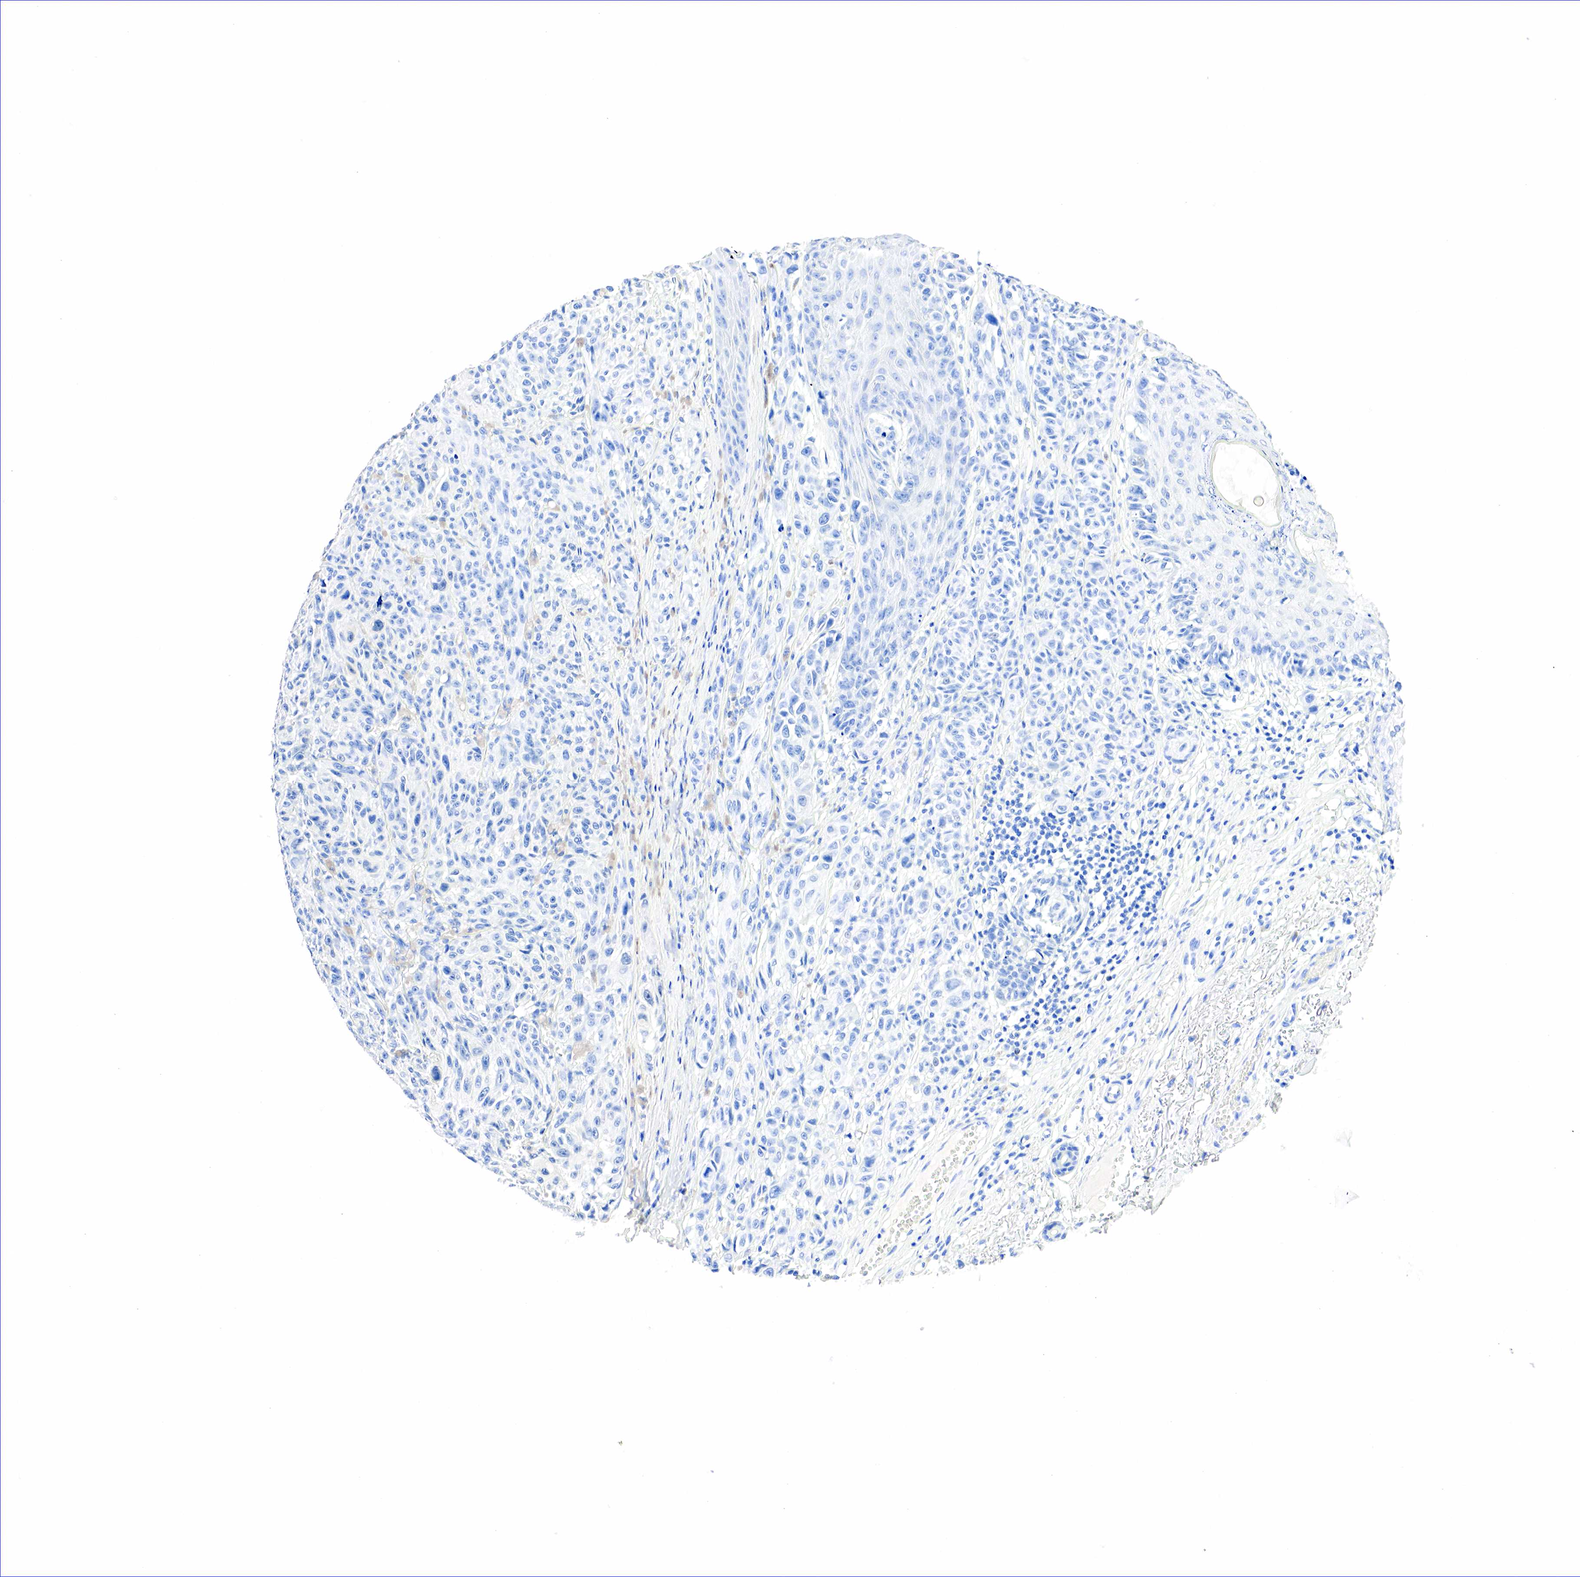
{"staining": {"intensity": "negative", "quantity": "none", "location": "none"}, "tissue": "melanoma", "cell_type": "Tumor cells", "image_type": "cancer", "snomed": [{"axis": "morphology", "description": "Malignant melanoma, NOS"}, {"axis": "topography", "description": "Skin"}], "caption": "Tumor cells show no significant expression in melanoma.", "gene": "NKX2-1", "patient": {"sex": "male", "age": 70}}